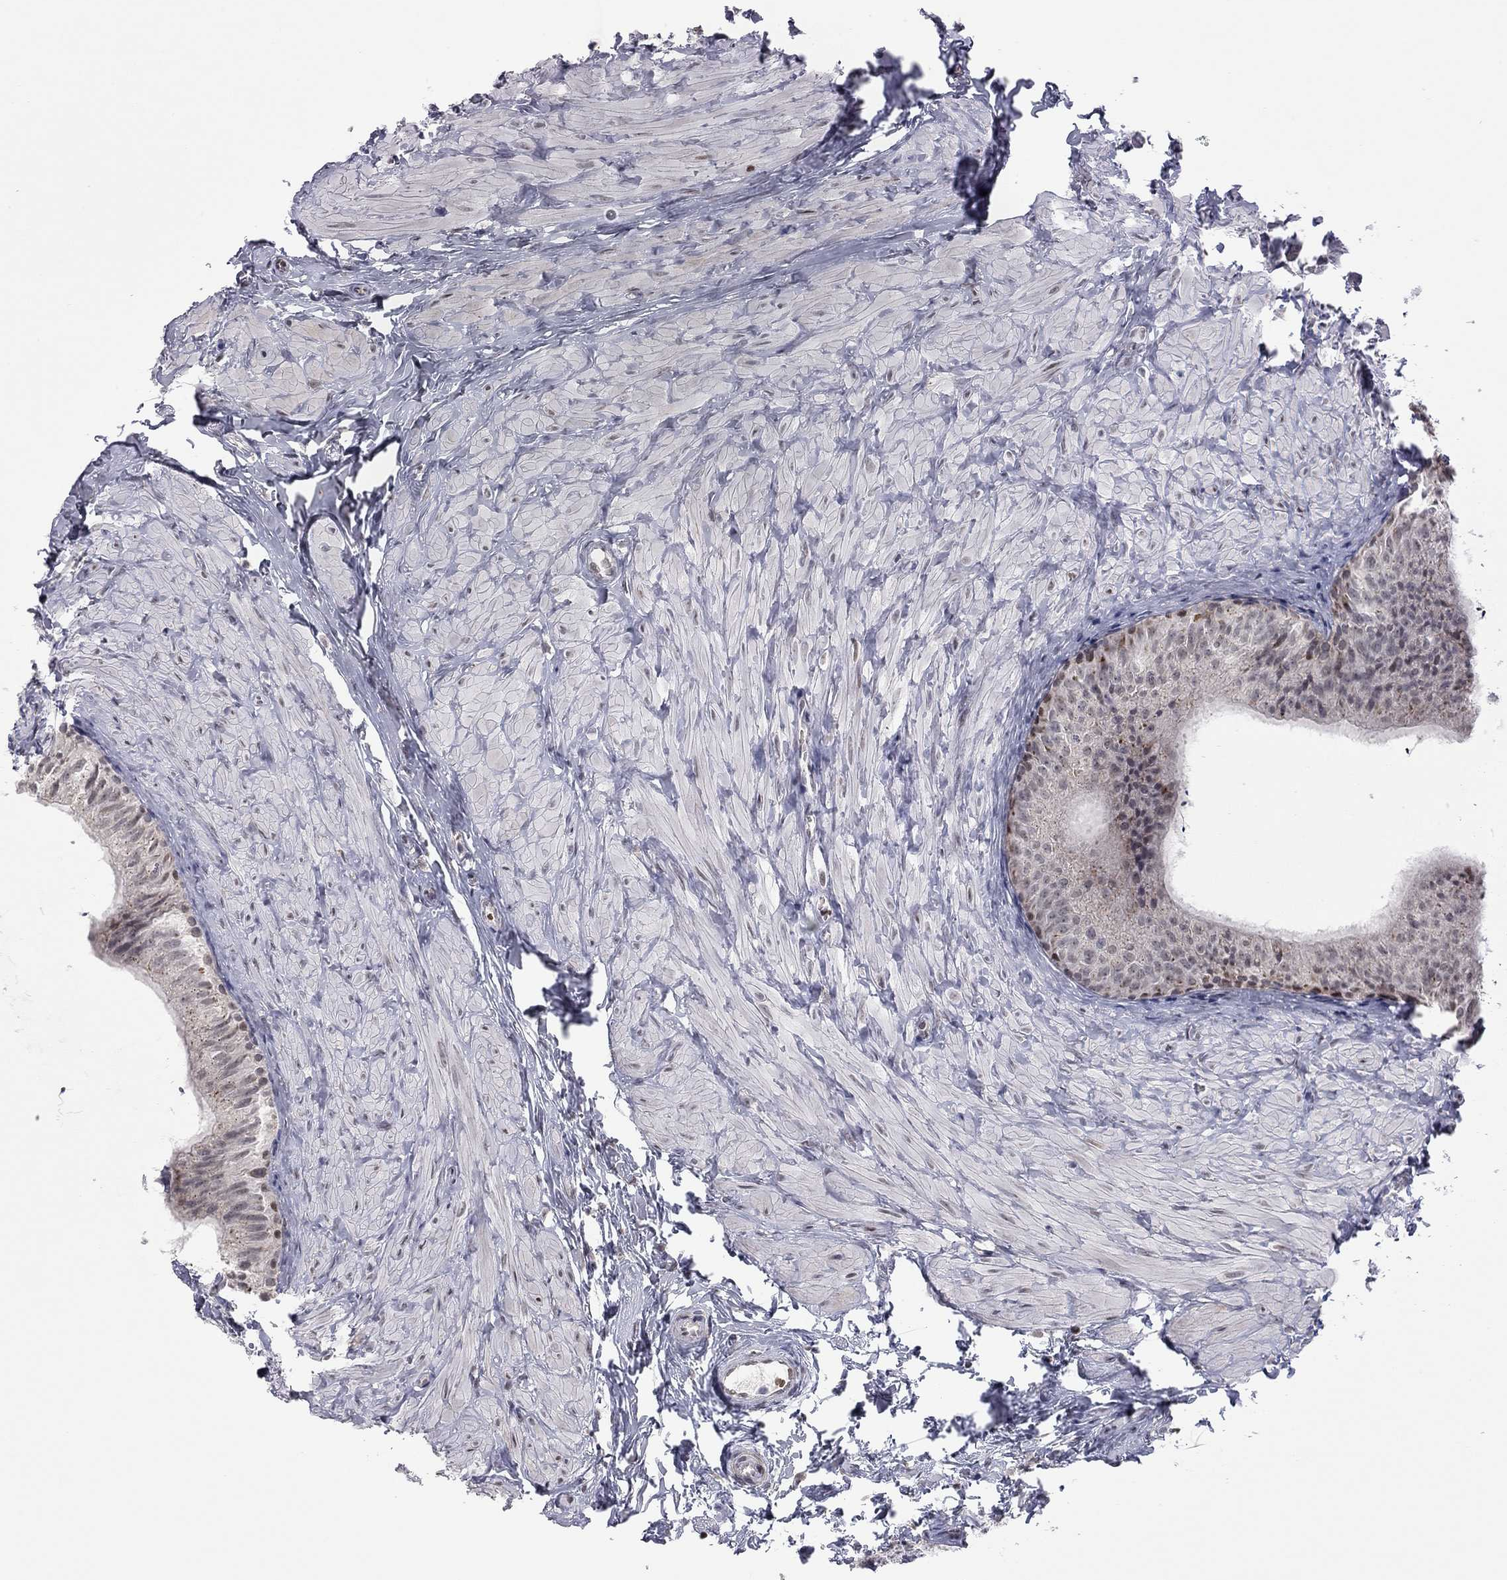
{"staining": {"intensity": "moderate", "quantity": "<25%", "location": "nuclear"}, "tissue": "epididymis", "cell_type": "Glandular cells", "image_type": "normal", "snomed": [{"axis": "morphology", "description": "Normal tissue, NOS"}, {"axis": "topography", "description": "Epididymis"}], "caption": "High-power microscopy captured an immunohistochemistry photomicrograph of unremarkable epididymis, revealing moderate nuclear expression in approximately <25% of glandular cells. Nuclei are stained in blue.", "gene": "MC3R", "patient": {"sex": "male", "age": 32}}